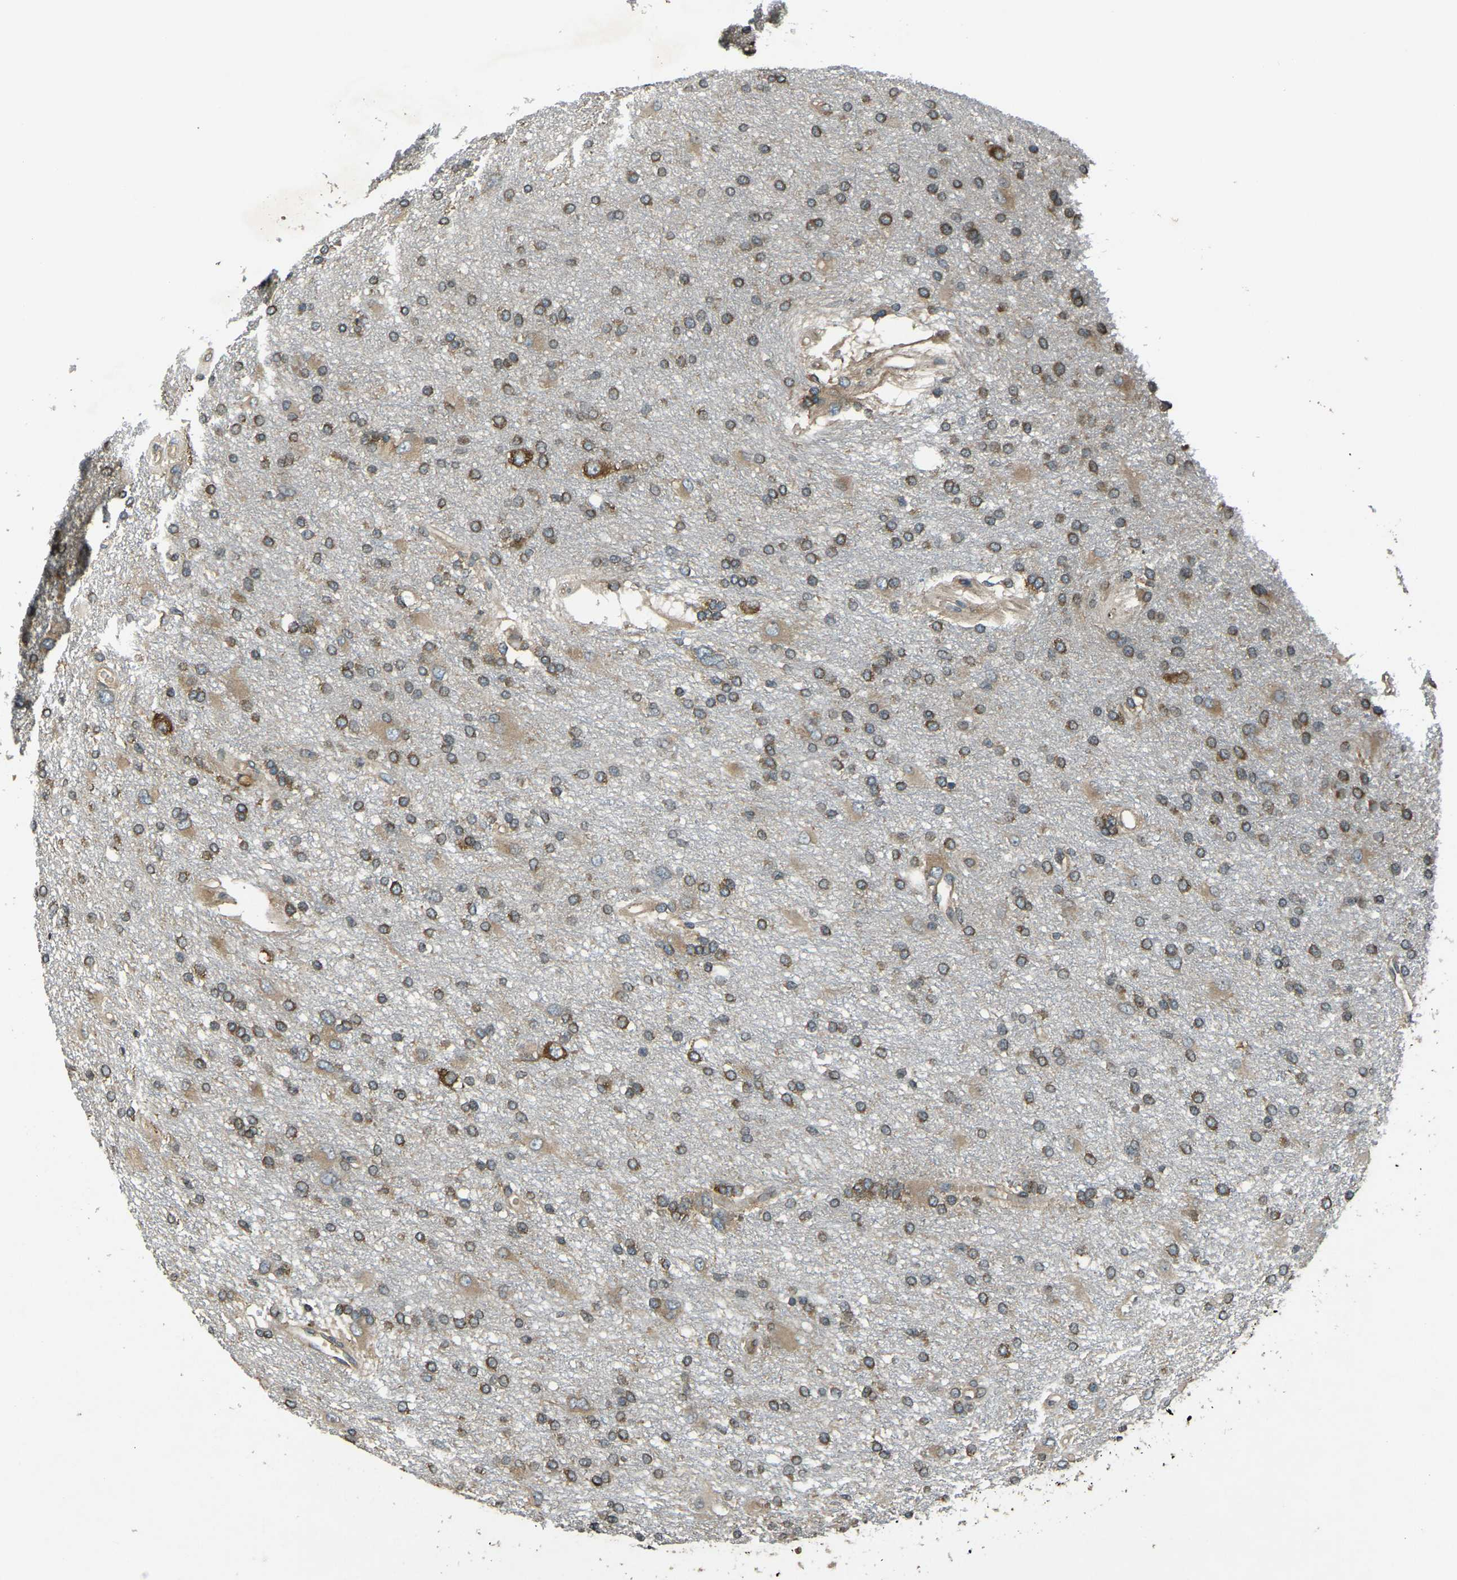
{"staining": {"intensity": "strong", "quantity": ">75%", "location": "cytoplasmic/membranous"}, "tissue": "glioma", "cell_type": "Tumor cells", "image_type": "cancer", "snomed": [{"axis": "morphology", "description": "Glioma, malignant, High grade"}, {"axis": "topography", "description": "Brain"}], "caption": "An immunohistochemistry (IHC) image of neoplastic tissue is shown. Protein staining in brown highlights strong cytoplasmic/membranous positivity in glioma within tumor cells.", "gene": "AIMP1", "patient": {"sex": "female", "age": 59}}